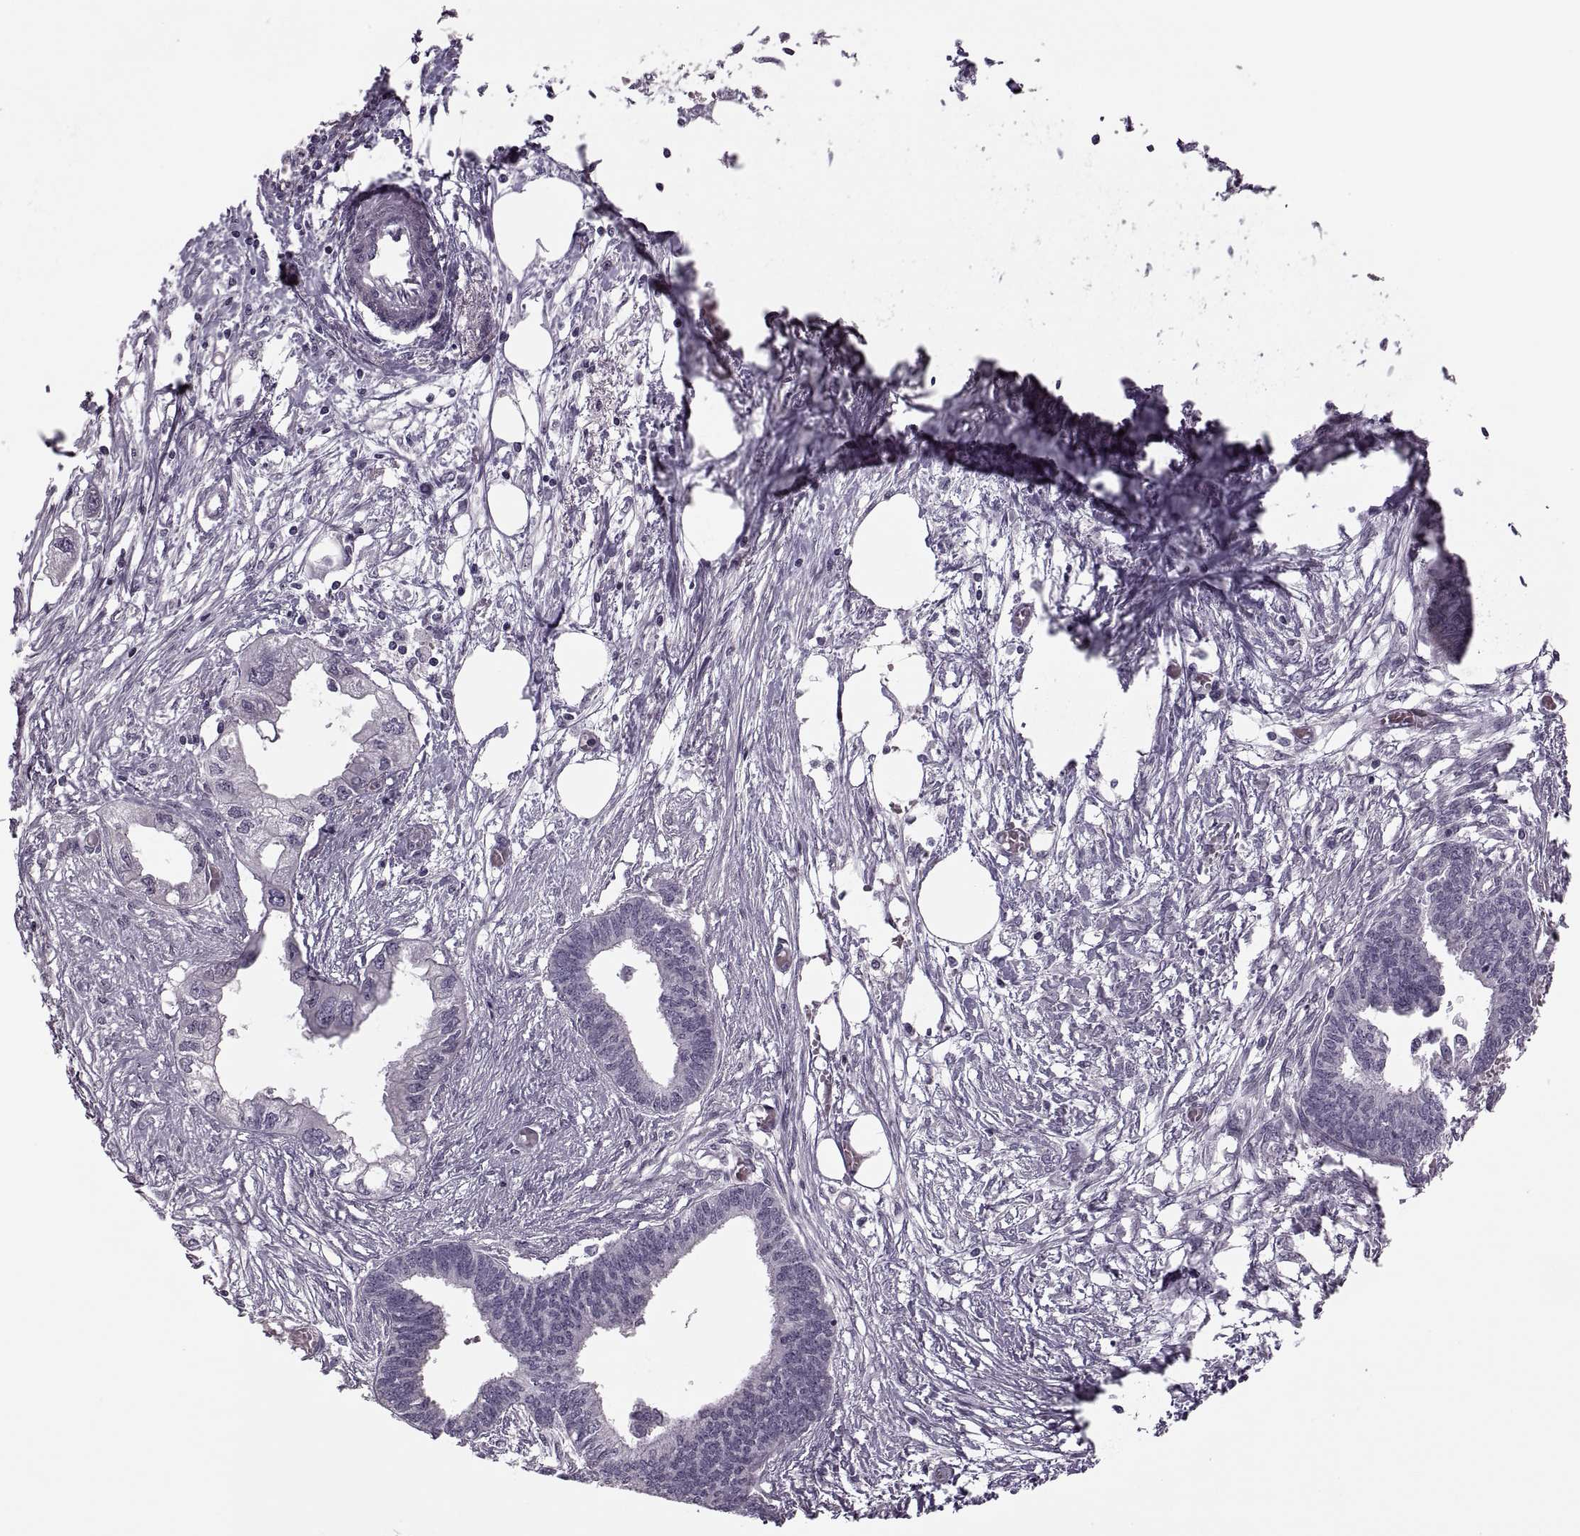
{"staining": {"intensity": "negative", "quantity": "none", "location": "none"}, "tissue": "endometrial cancer", "cell_type": "Tumor cells", "image_type": "cancer", "snomed": [{"axis": "morphology", "description": "Adenocarcinoma, NOS"}, {"axis": "morphology", "description": "Adenocarcinoma, metastatic, NOS"}, {"axis": "topography", "description": "Adipose tissue"}, {"axis": "topography", "description": "Endometrium"}], "caption": "This is an IHC photomicrograph of endometrial cancer. There is no positivity in tumor cells.", "gene": "PAGE5", "patient": {"sex": "female", "age": 67}}